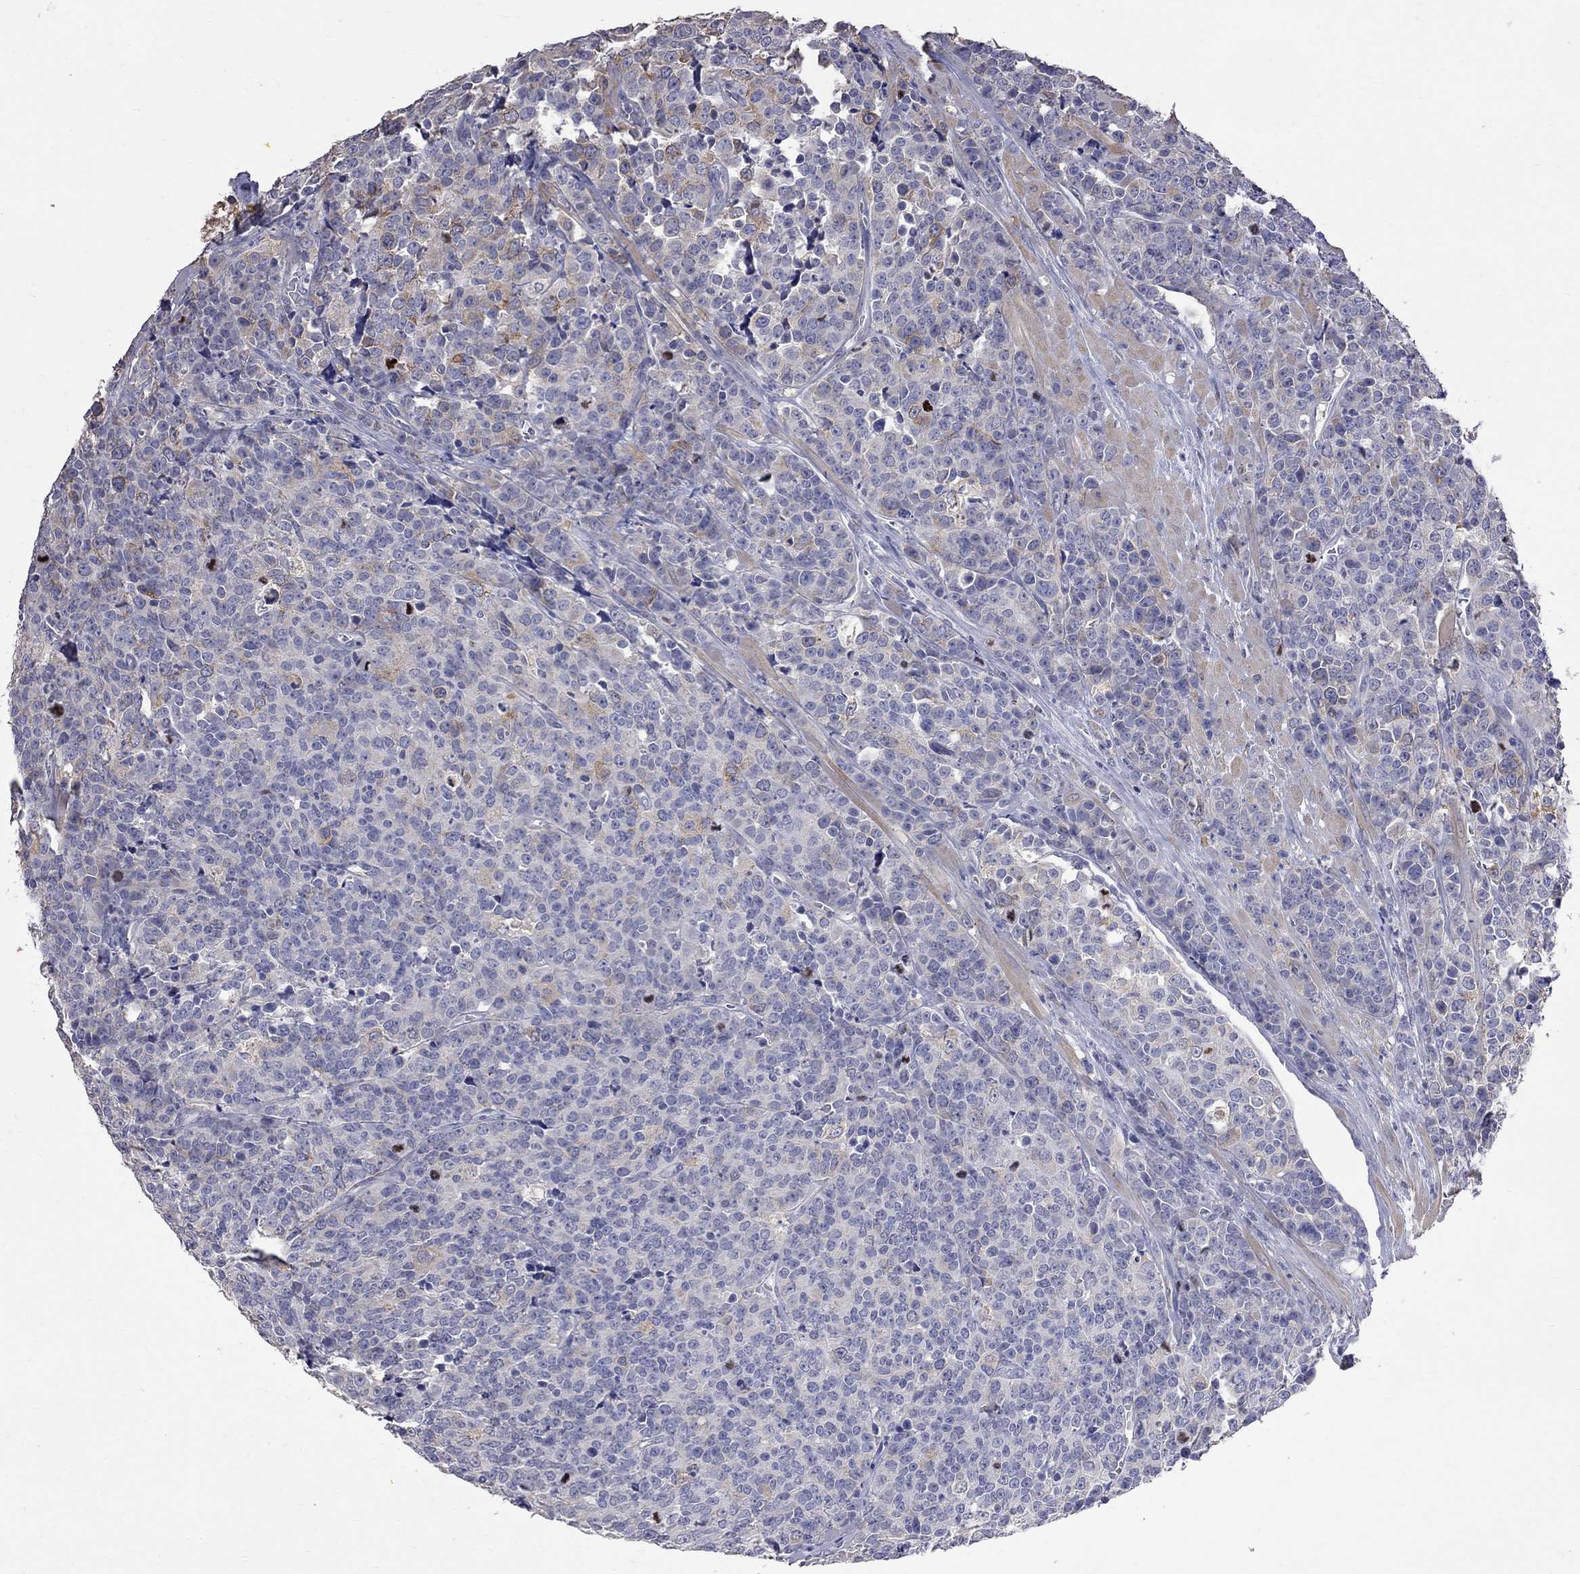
{"staining": {"intensity": "weak", "quantity": "<25%", "location": "cytoplasmic/membranous"}, "tissue": "prostate cancer", "cell_type": "Tumor cells", "image_type": "cancer", "snomed": [{"axis": "morphology", "description": "Adenocarcinoma, NOS"}, {"axis": "topography", "description": "Prostate"}], "caption": "High magnification brightfield microscopy of prostate cancer (adenocarcinoma) stained with DAB (brown) and counterstained with hematoxylin (blue): tumor cells show no significant expression. (Brightfield microscopy of DAB (3,3'-diaminobenzidine) IHC at high magnification).", "gene": "CKAP2", "patient": {"sex": "male", "age": 67}}